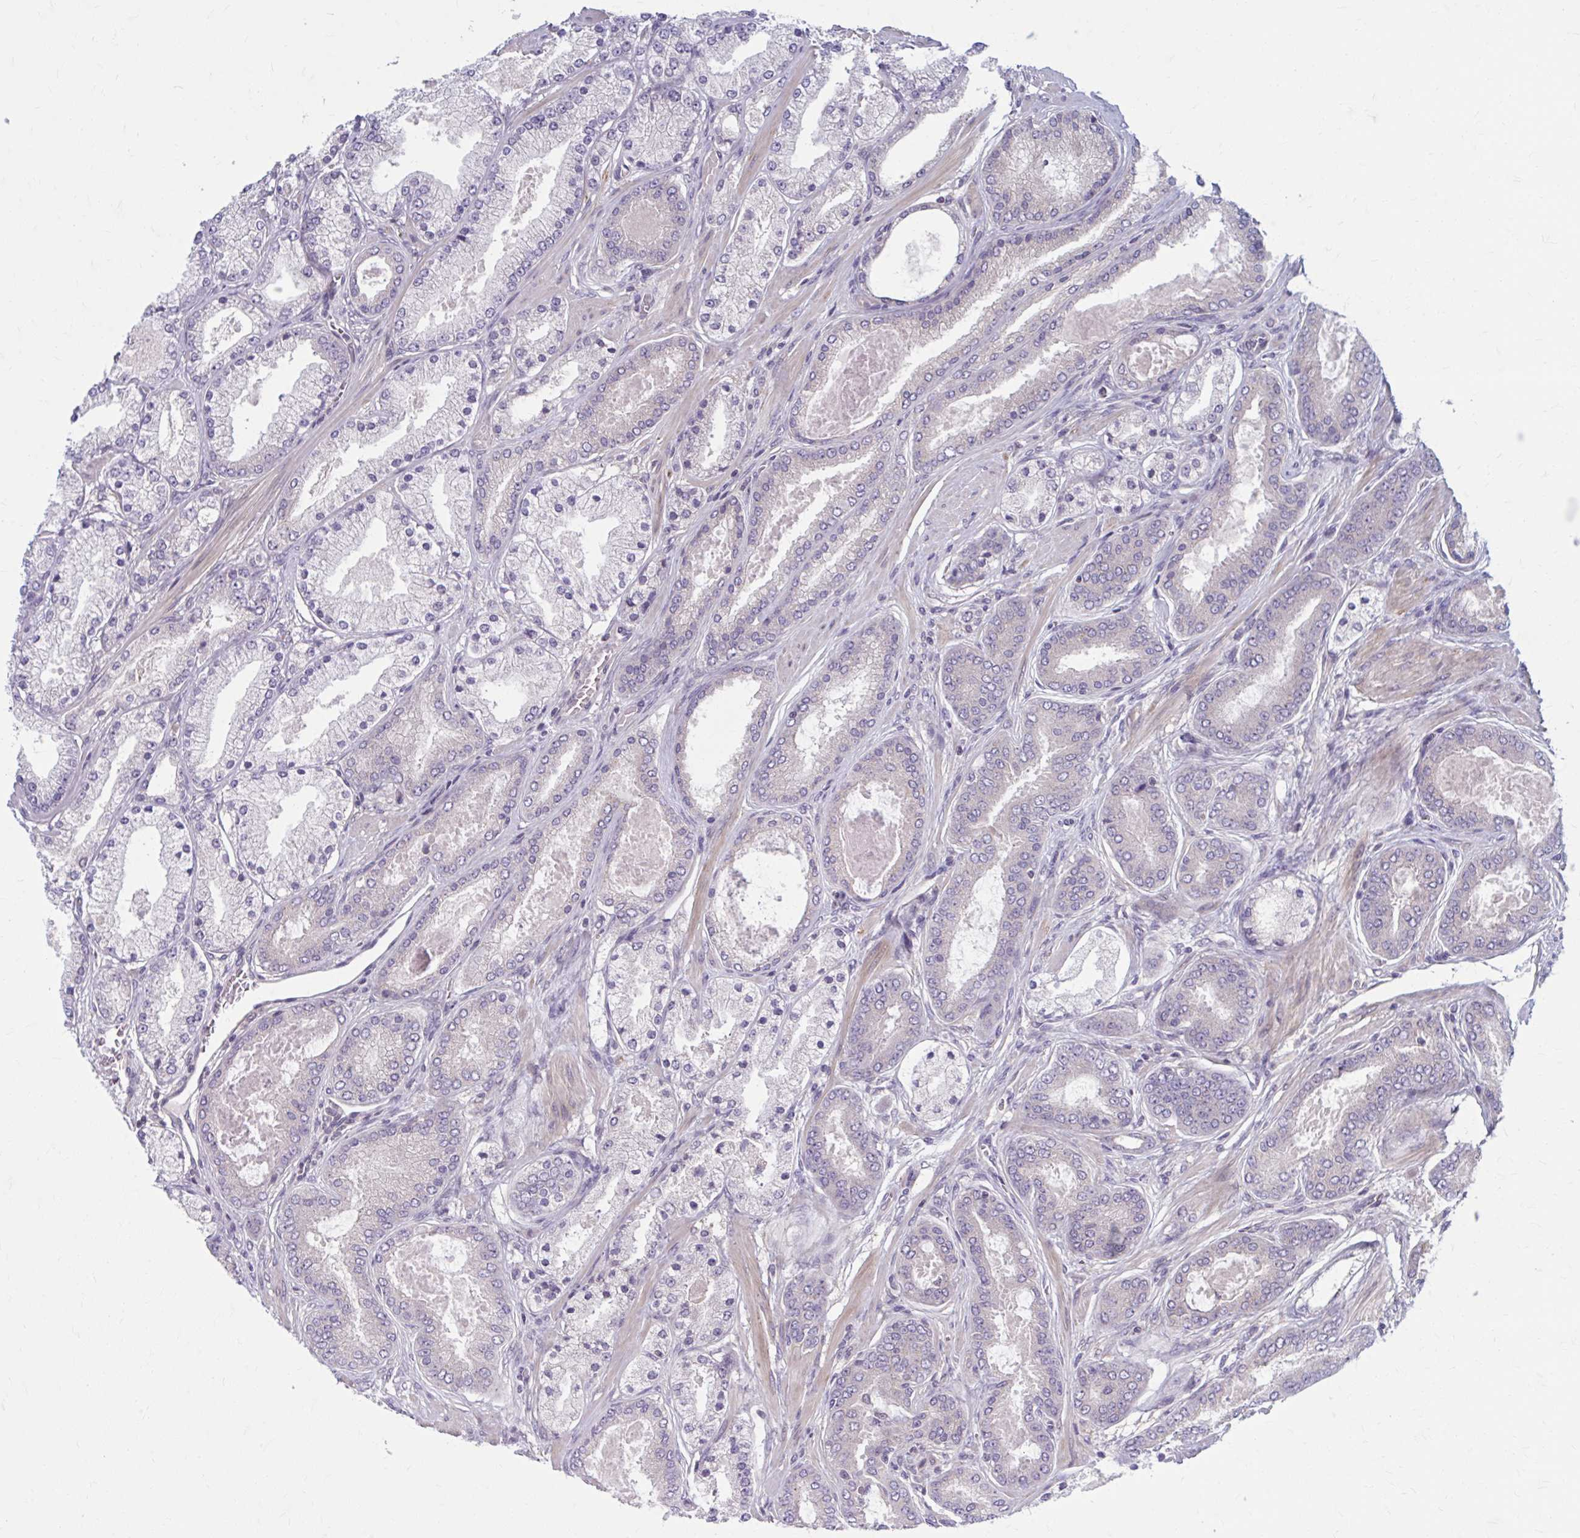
{"staining": {"intensity": "negative", "quantity": "none", "location": "none"}, "tissue": "prostate cancer", "cell_type": "Tumor cells", "image_type": "cancer", "snomed": [{"axis": "morphology", "description": "Adenocarcinoma, High grade"}, {"axis": "topography", "description": "Prostate"}], "caption": "Immunohistochemistry of prostate high-grade adenocarcinoma shows no expression in tumor cells.", "gene": "CHST3", "patient": {"sex": "male", "age": 63}}